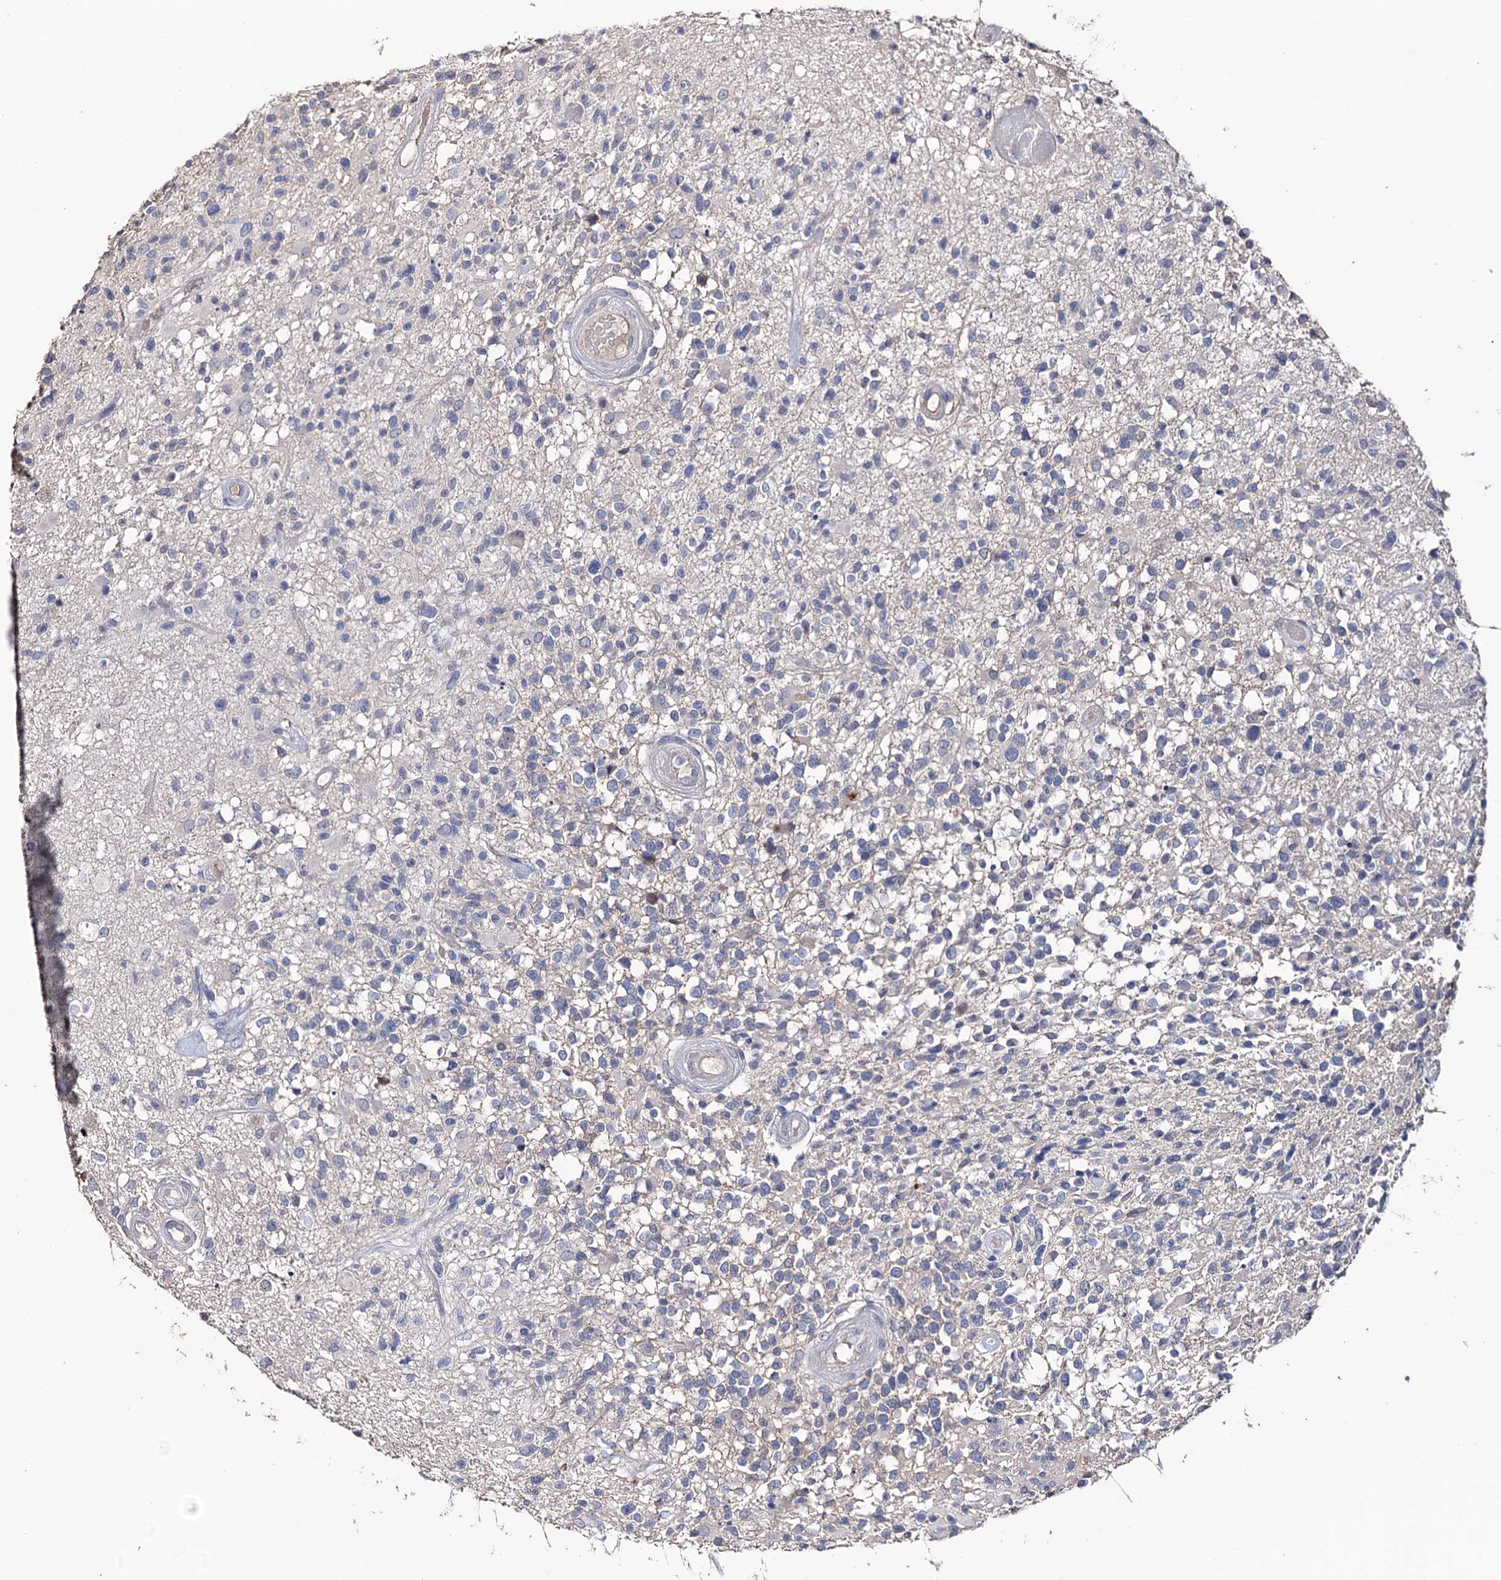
{"staining": {"intensity": "negative", "quantity": "none", "location": "none"}, "tissue": "glioma", "cell_type": "Tumor cells", "image_type": "cancer", "snomed": [{"axis": "morphology", "description": "Glioma, malignant, High grade"}, {"axis": "morphology", "description": "Glioblastoma, NOS"}, {"axis": "topography", "description": "Brain"}], "caption": "This micrograph is of high-grade glioma (malignant) stained with IHC to label a protein in brown with the nuclei are counter-stained blue. There is no expression in tumor cells.", "gene": "EPB41L5", "patient": {"sex": "male", "age": 60}}